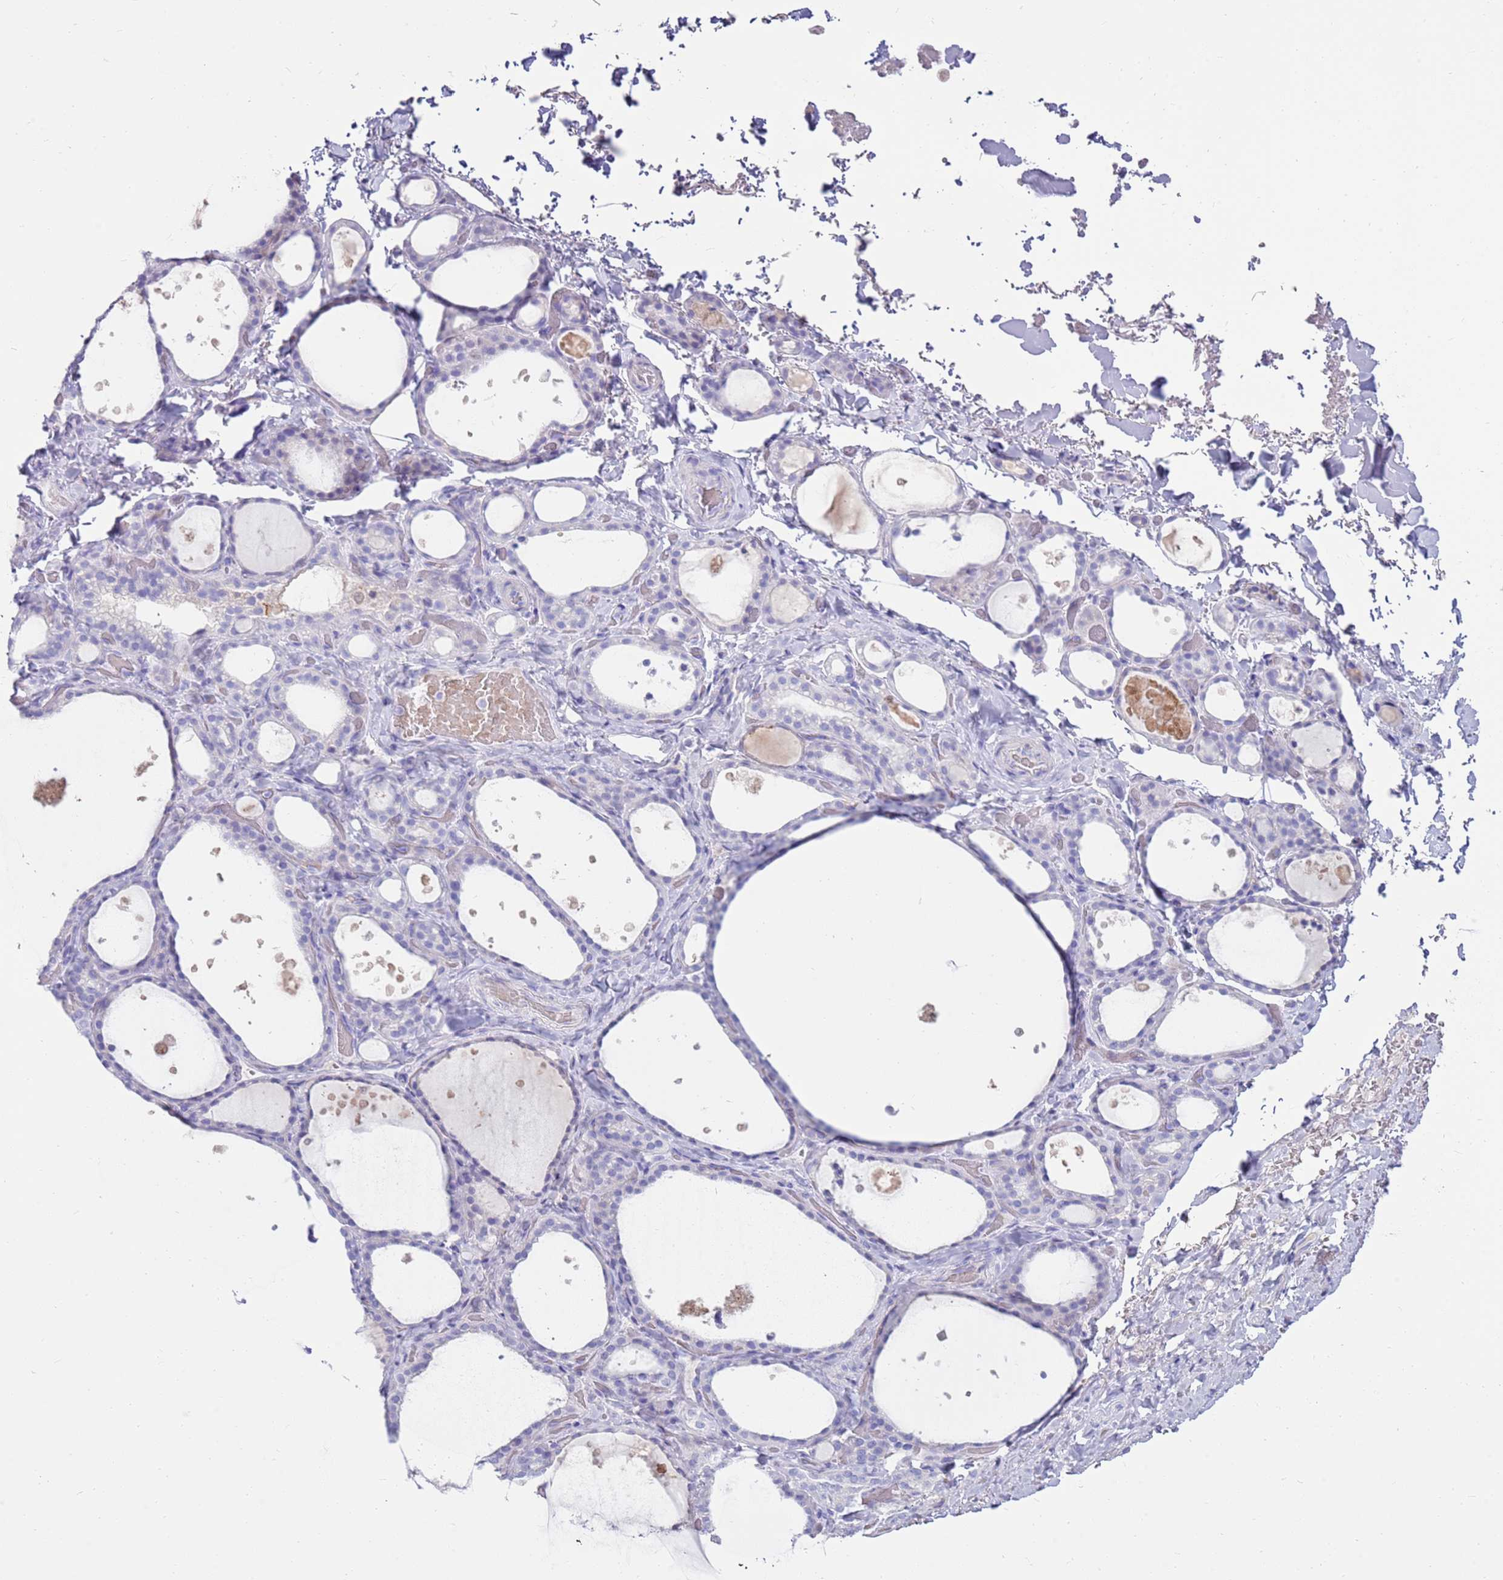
{"staining": {"intensity": "negative", "quantity": "none", "location": "none"}, "tissue": "thyroid gland", "cell_type": "Glandular cells", "image_type": "normal", "snomed": [{"axis": "morphology", "description": "Normal tissue, NOS"}, {"axis": "topography", "description": "Thyroid gland"}], "caption": "The image reveals no significant staining in glandular cells of thyroid gland. Nuclei are stained in blue.", "gene": "EVPLL", "patient": {"sex": "female", "age": 44}}